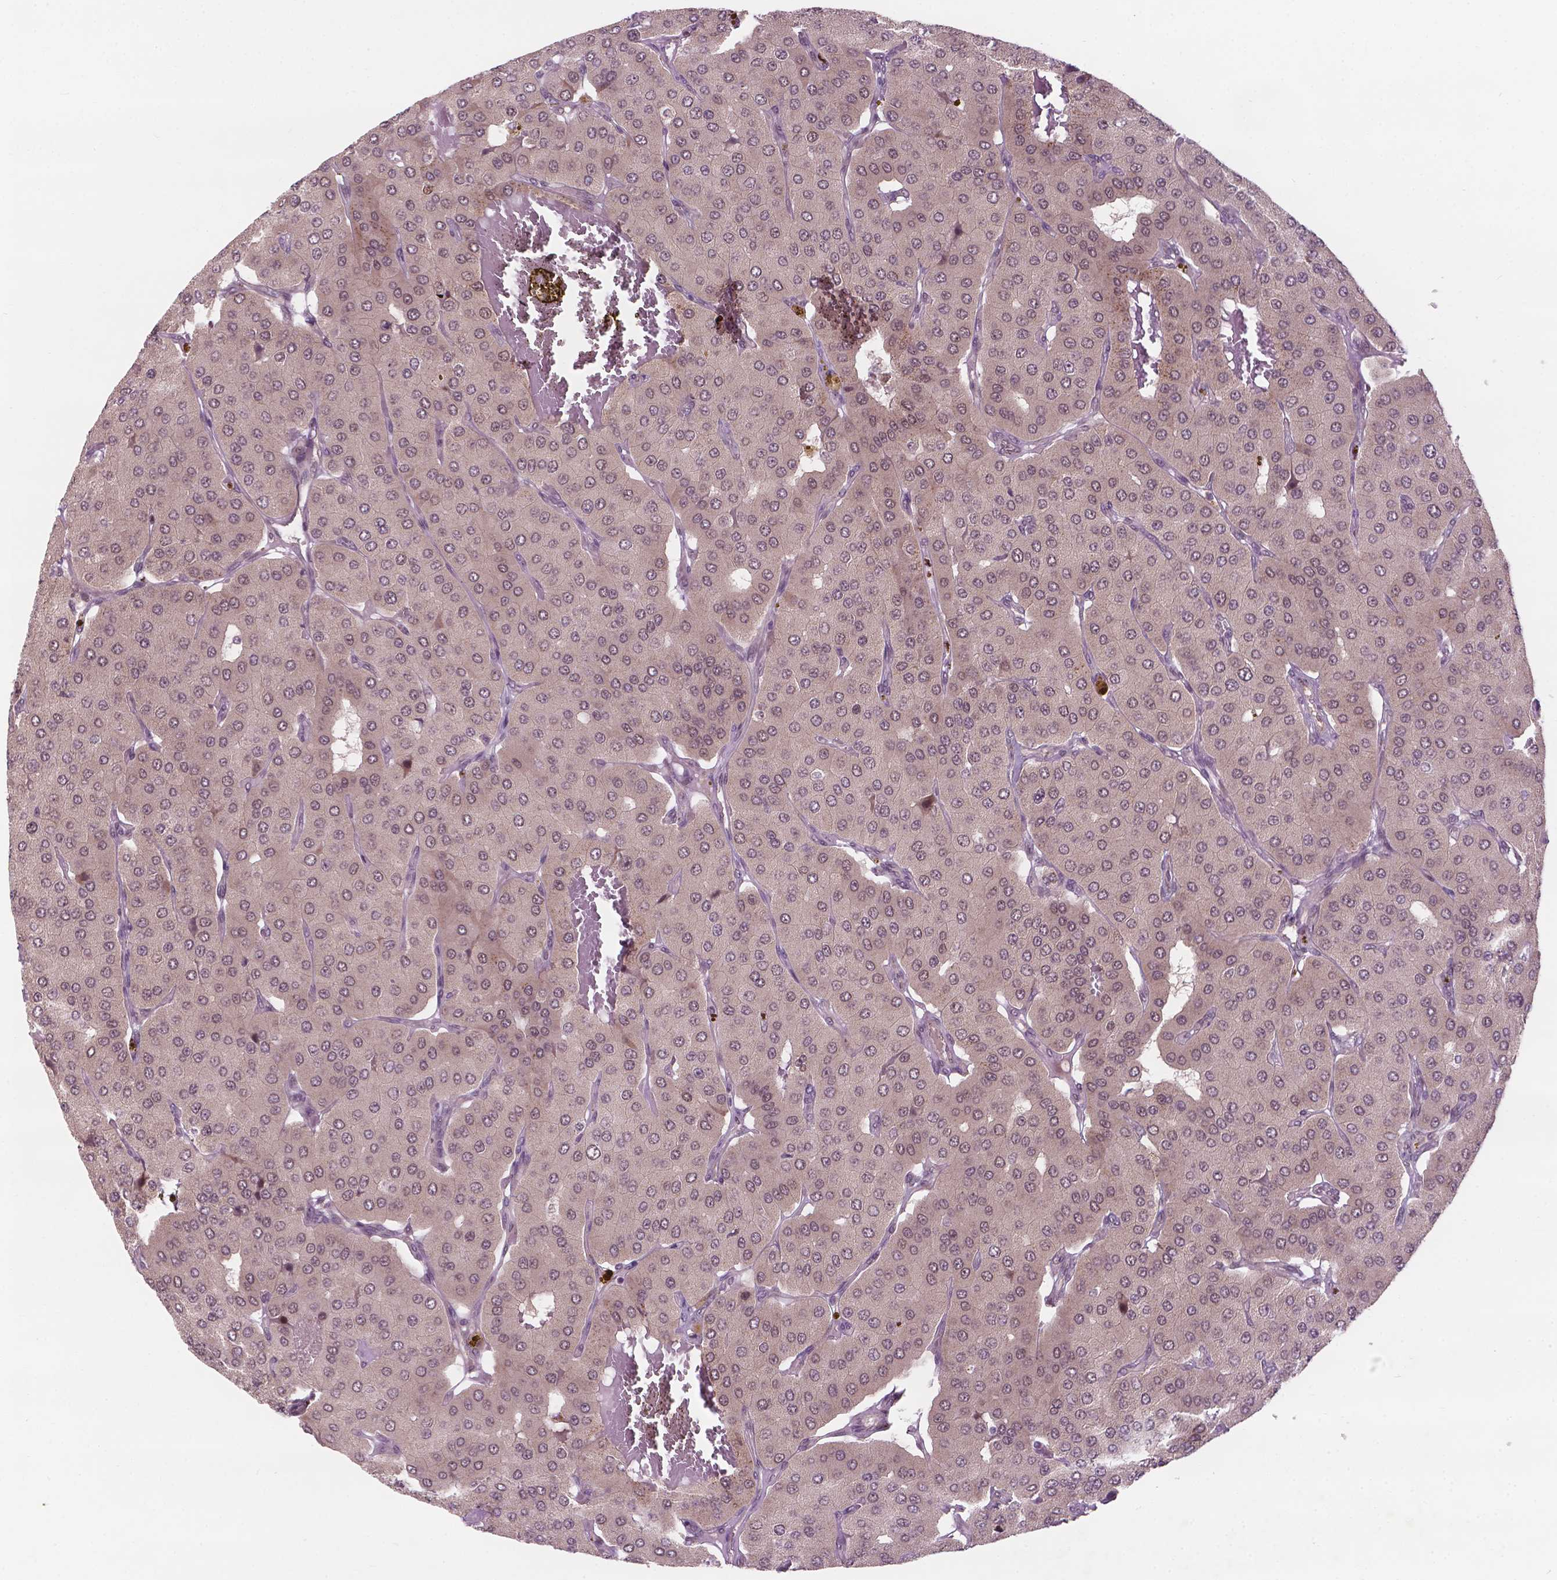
{"staining": {"intensity": "negative", "quantity": "none", "location": "none"}, "tissue": "parathyroid gland", "cell_type": "Glandular cells", "image_type": "normal", "snomed": [{"axis": "morphology", "description": "Normal tissue, NOS"}, {"axis": "morphology", "description": "Adenoma, NOS"}, {"axis": "topography", "description": "Parathyroid gland"}], "caption": "Immunohistochemistry (IHC) image of normal parathyroid gland: parathyroid gland stained with DAB exhibits no significant protein staining in glandular cells.", "gene": "NFAT5", "patient": {"sex": "female", "age": 86}}